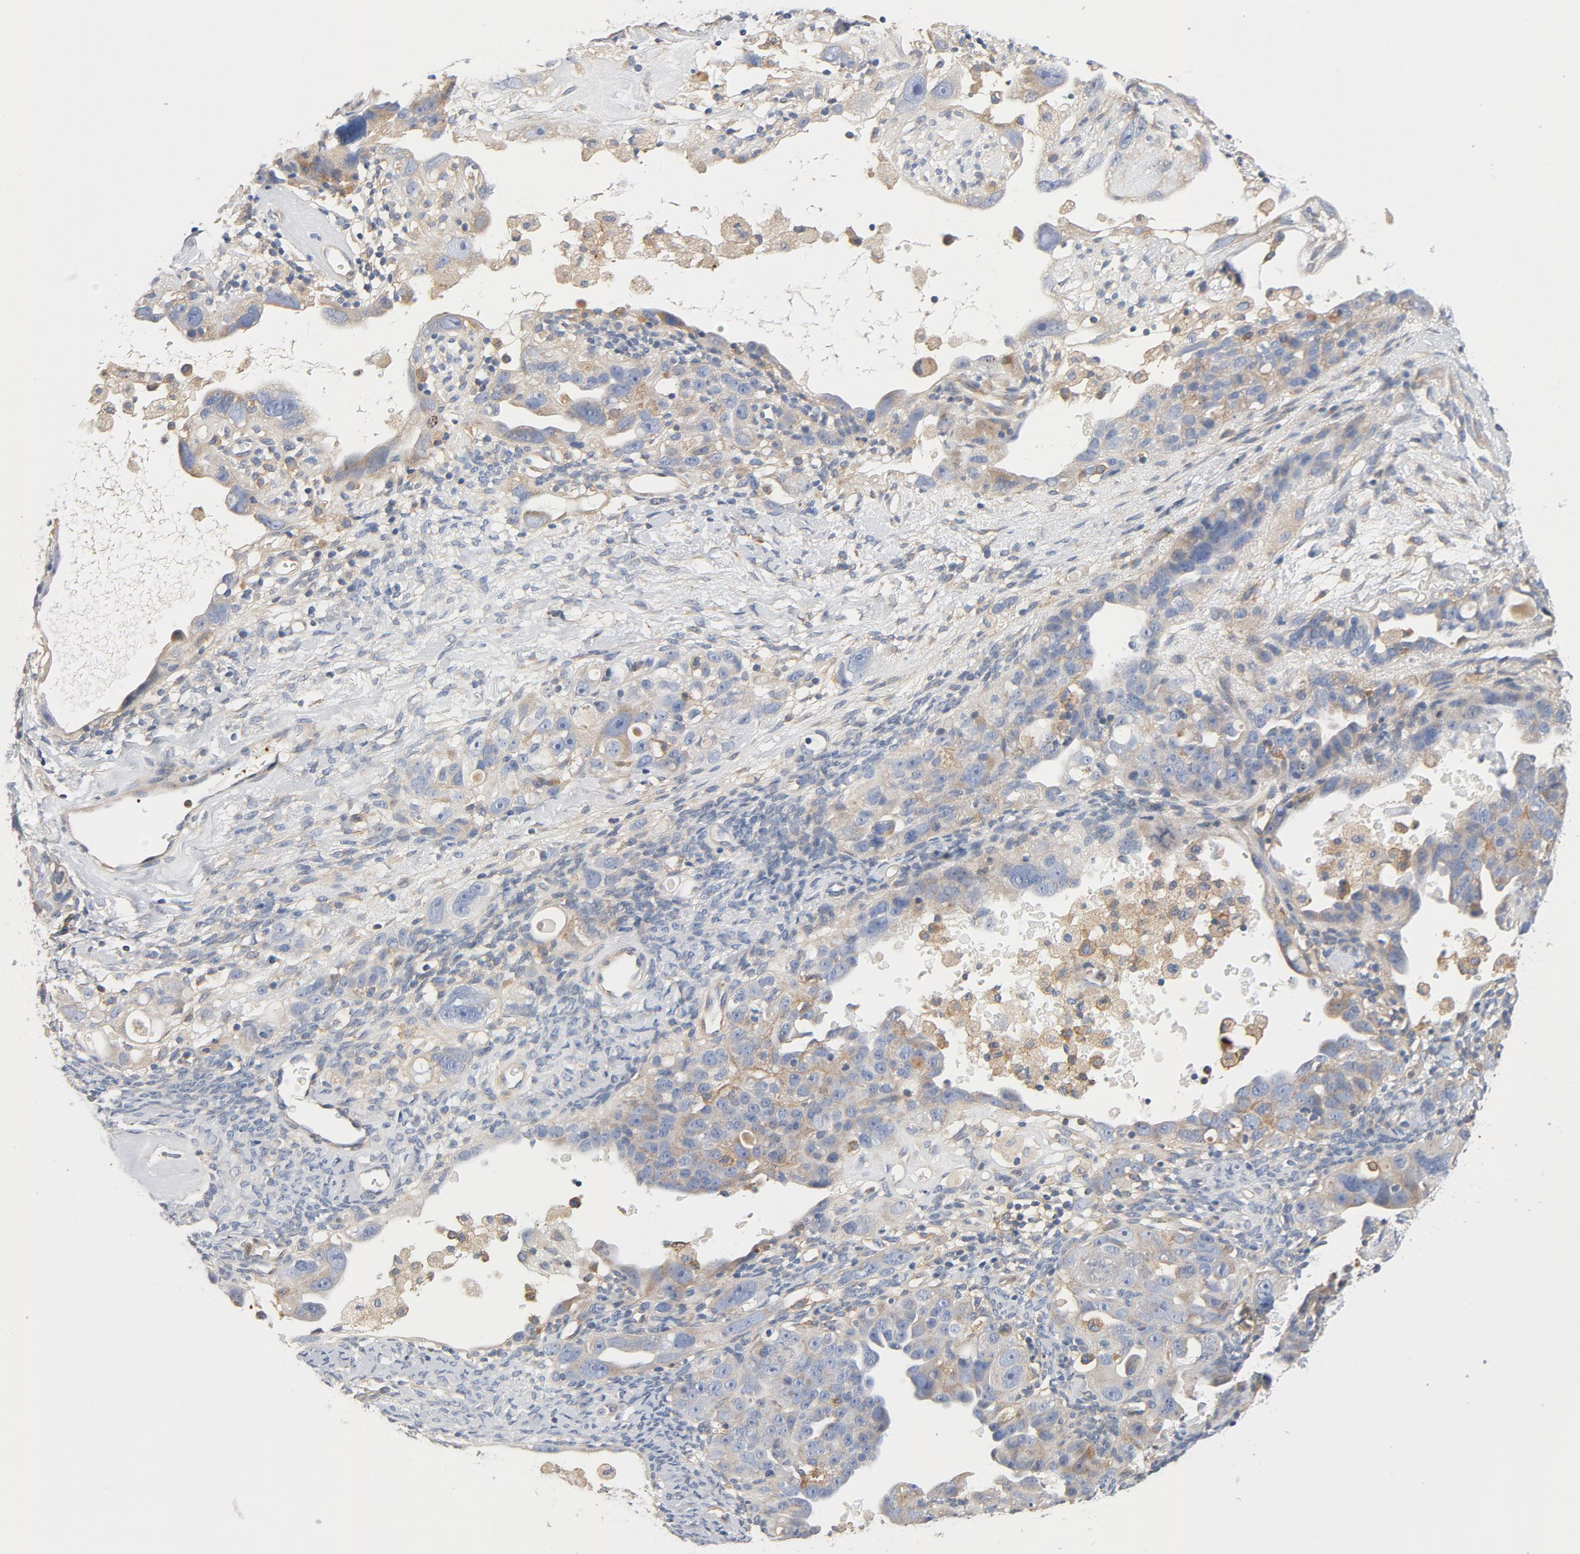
{"staining": {"intensity": "weak", "quantity": "25%-75%", "location": "cytoplasmic/membranous"}, "tissue": "ovarian cancer", "cell_type": "Tumor cells", "image_type": "cancer", "snomed": [{"axis": "morphology", "description": "Cystadenocarcinoma, serous, NOS"}, {"axis": "topography", "description": "Ovary"}], "caption": "Immunohistochemistry (IHC) micrograph of serous cystadenocarcinoma (ovarian) stained for a protein (brown), which shows low levels of weak cytoplasmic/membranous expression in about 25%-75% of tumor cells.", "gene": "ILK", "patient": {"sex": "female", "age": 66}}